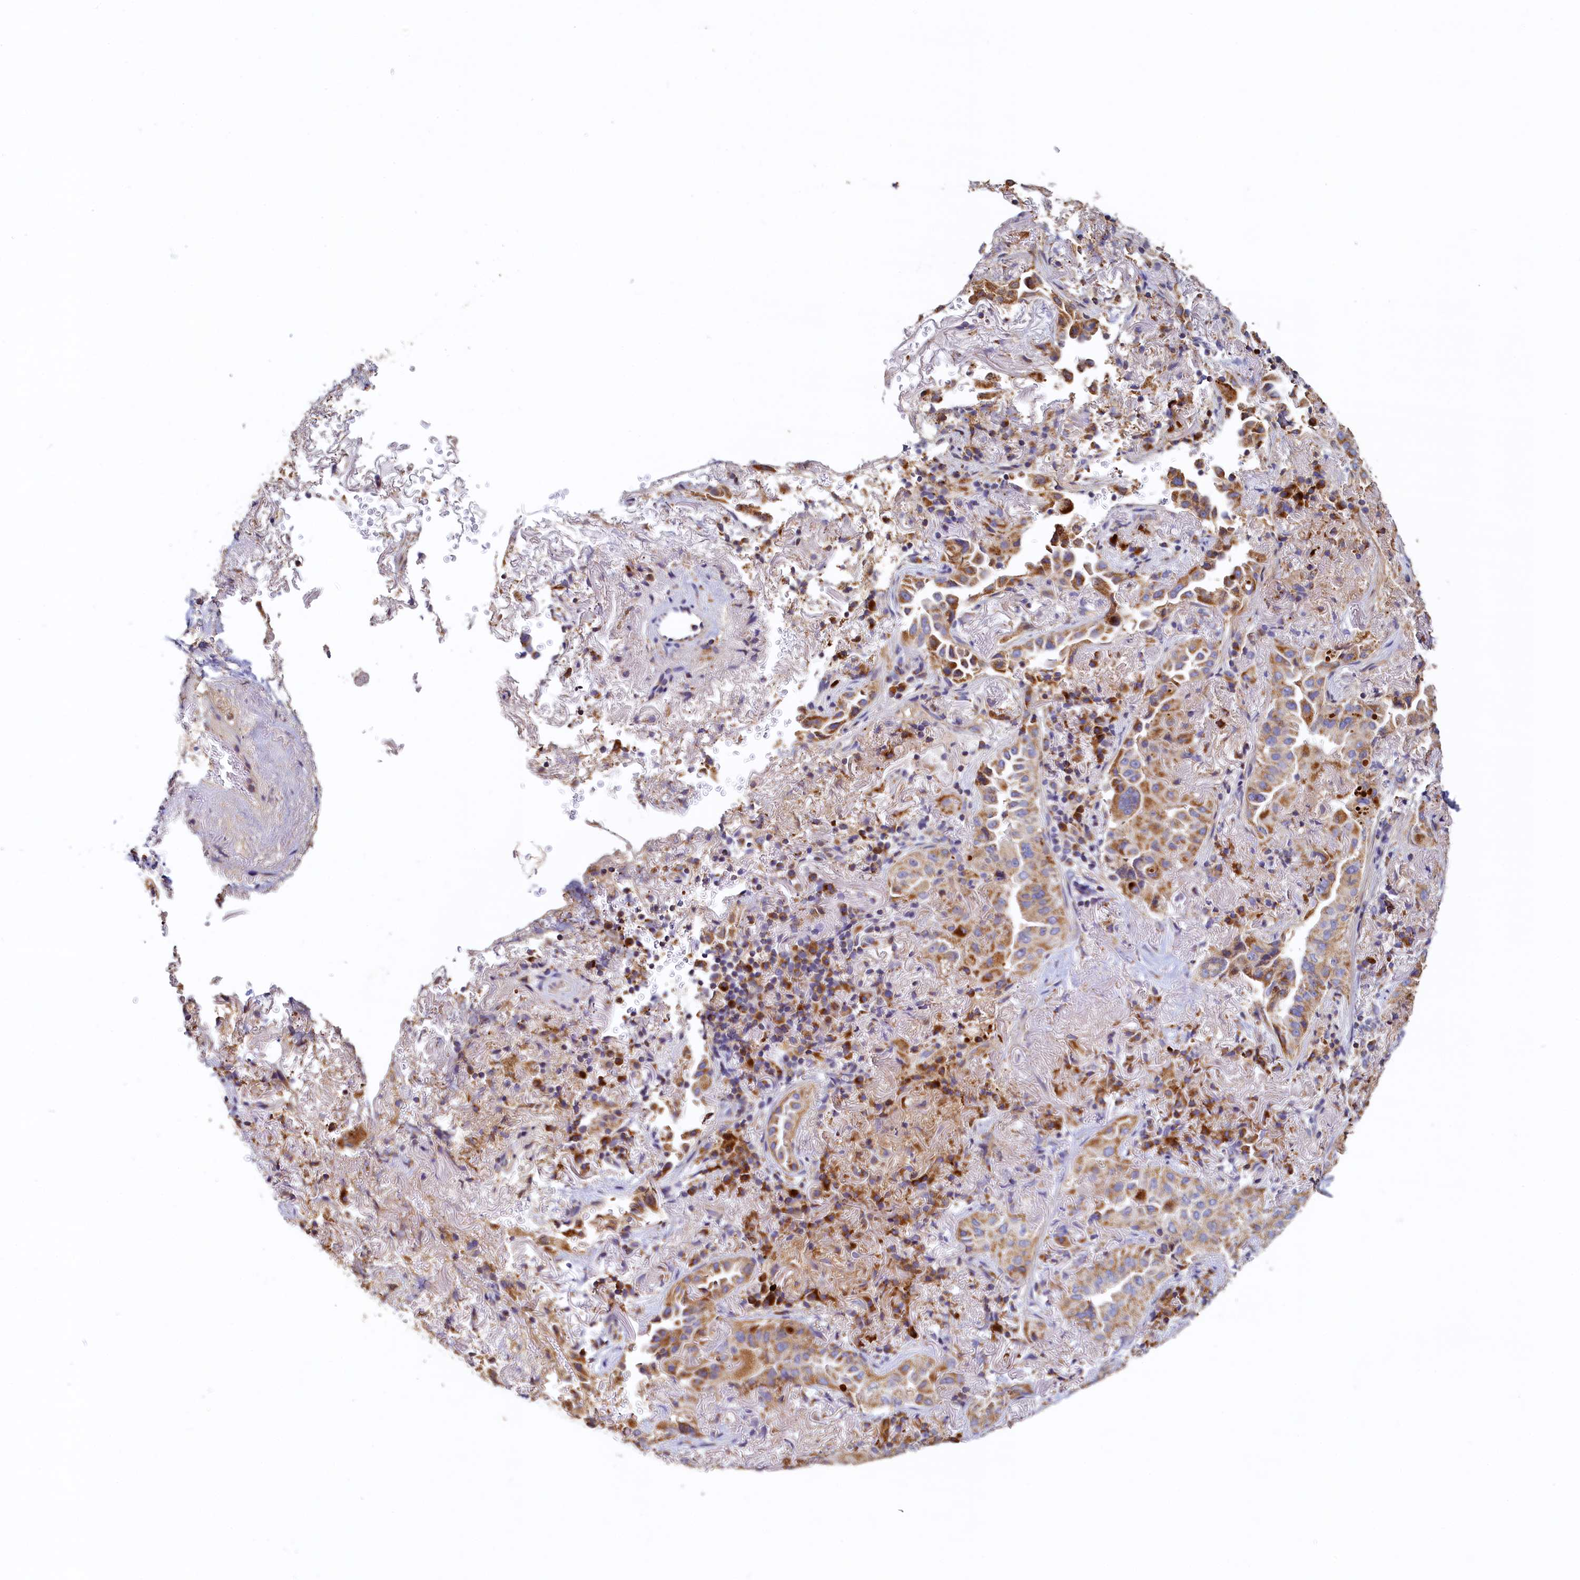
{"staining": {"intensity": "moderate", "quantity": ">75%", "location": "cytoplasmic/membranous"}, "tissue": "lung cancer", "cell_type": "Tumor cells", "image_type": "cancer", "snomed": [{"axis": "morphology", "description": "Adenocarcinoma, NOS"}, {"axis": "topography", "description": "Lung"}], "caption": "DAB immunohistochemical staining of adenocarcinoma (lung) reveals moderate cytoplasmic/membranous protein staining in about >75% of tumor cells. Immunohistochemistry stains the protein of interest in brown and the nuclei are stained blue.", "gene": "POC1A", "patient": {"sex": "female", "age": 69}}